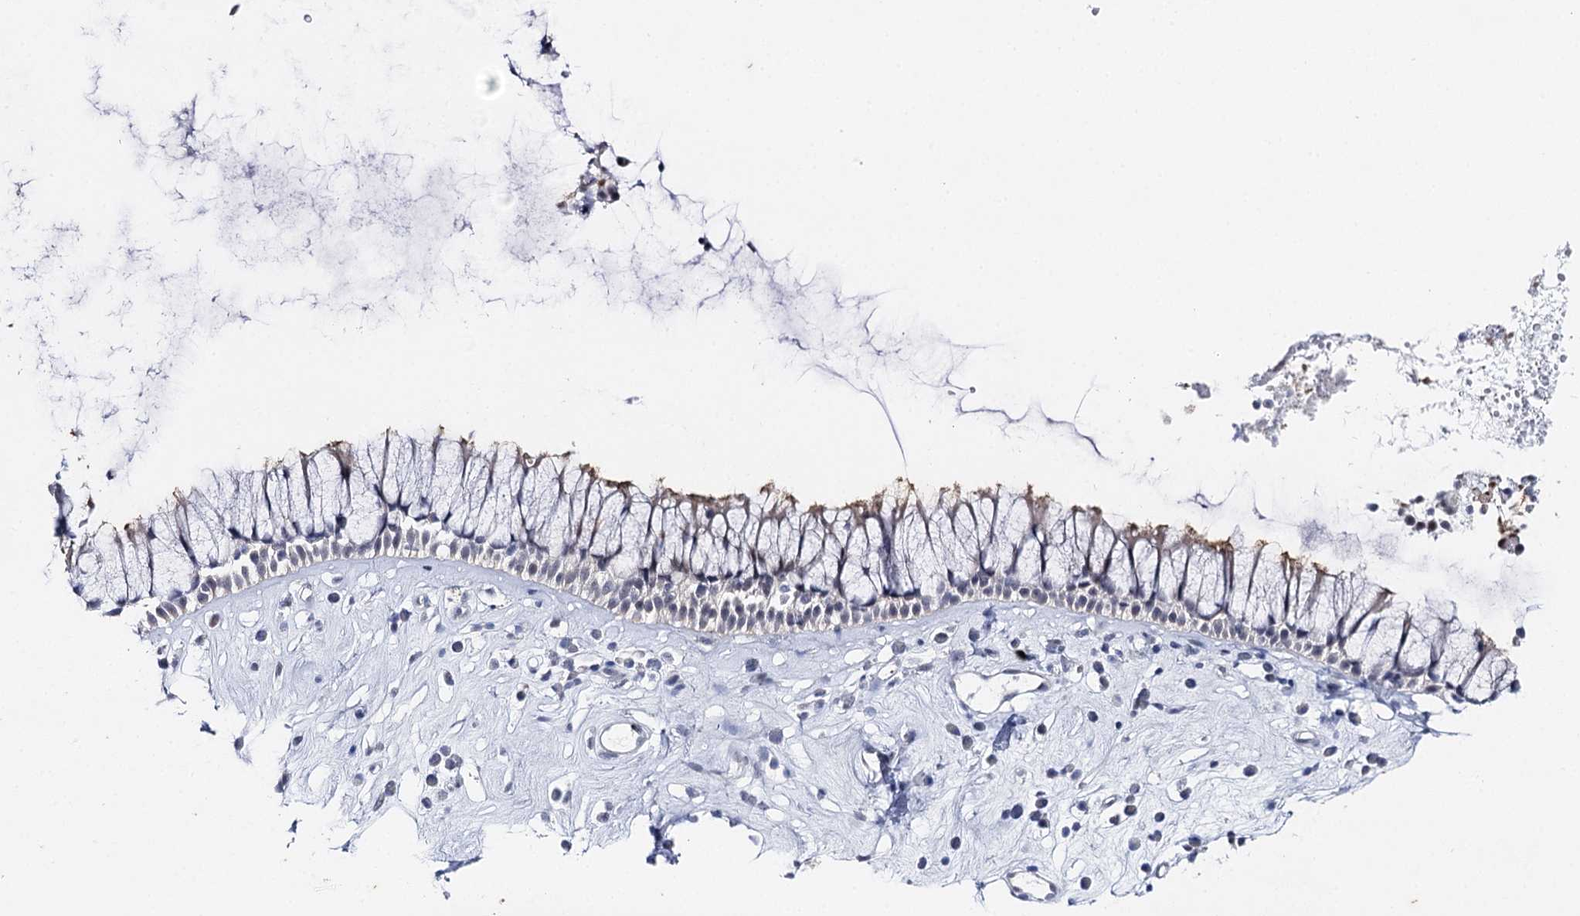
{"staining": {"intensity": "negative", "quantity": "none", "location": "none"}, "tissue": "nasopharynx", "cell_type": "Respiratory epithelial cells", "image_type": "normal", "snomed": [{"axis": "morphology", "description": "Normal tissue, NOS"}, {"axis": "morphology", "description": "Inflammation, NOS"}, {"axis": "topography", "description": "Nasopharynx"}], "caption": "Protein analysis of benign nasopharynx demonstrates no significant expression in respiratory epithelial cells.", "gene": "AGXT2", "patient": {"sex": "male", "age": 29}}